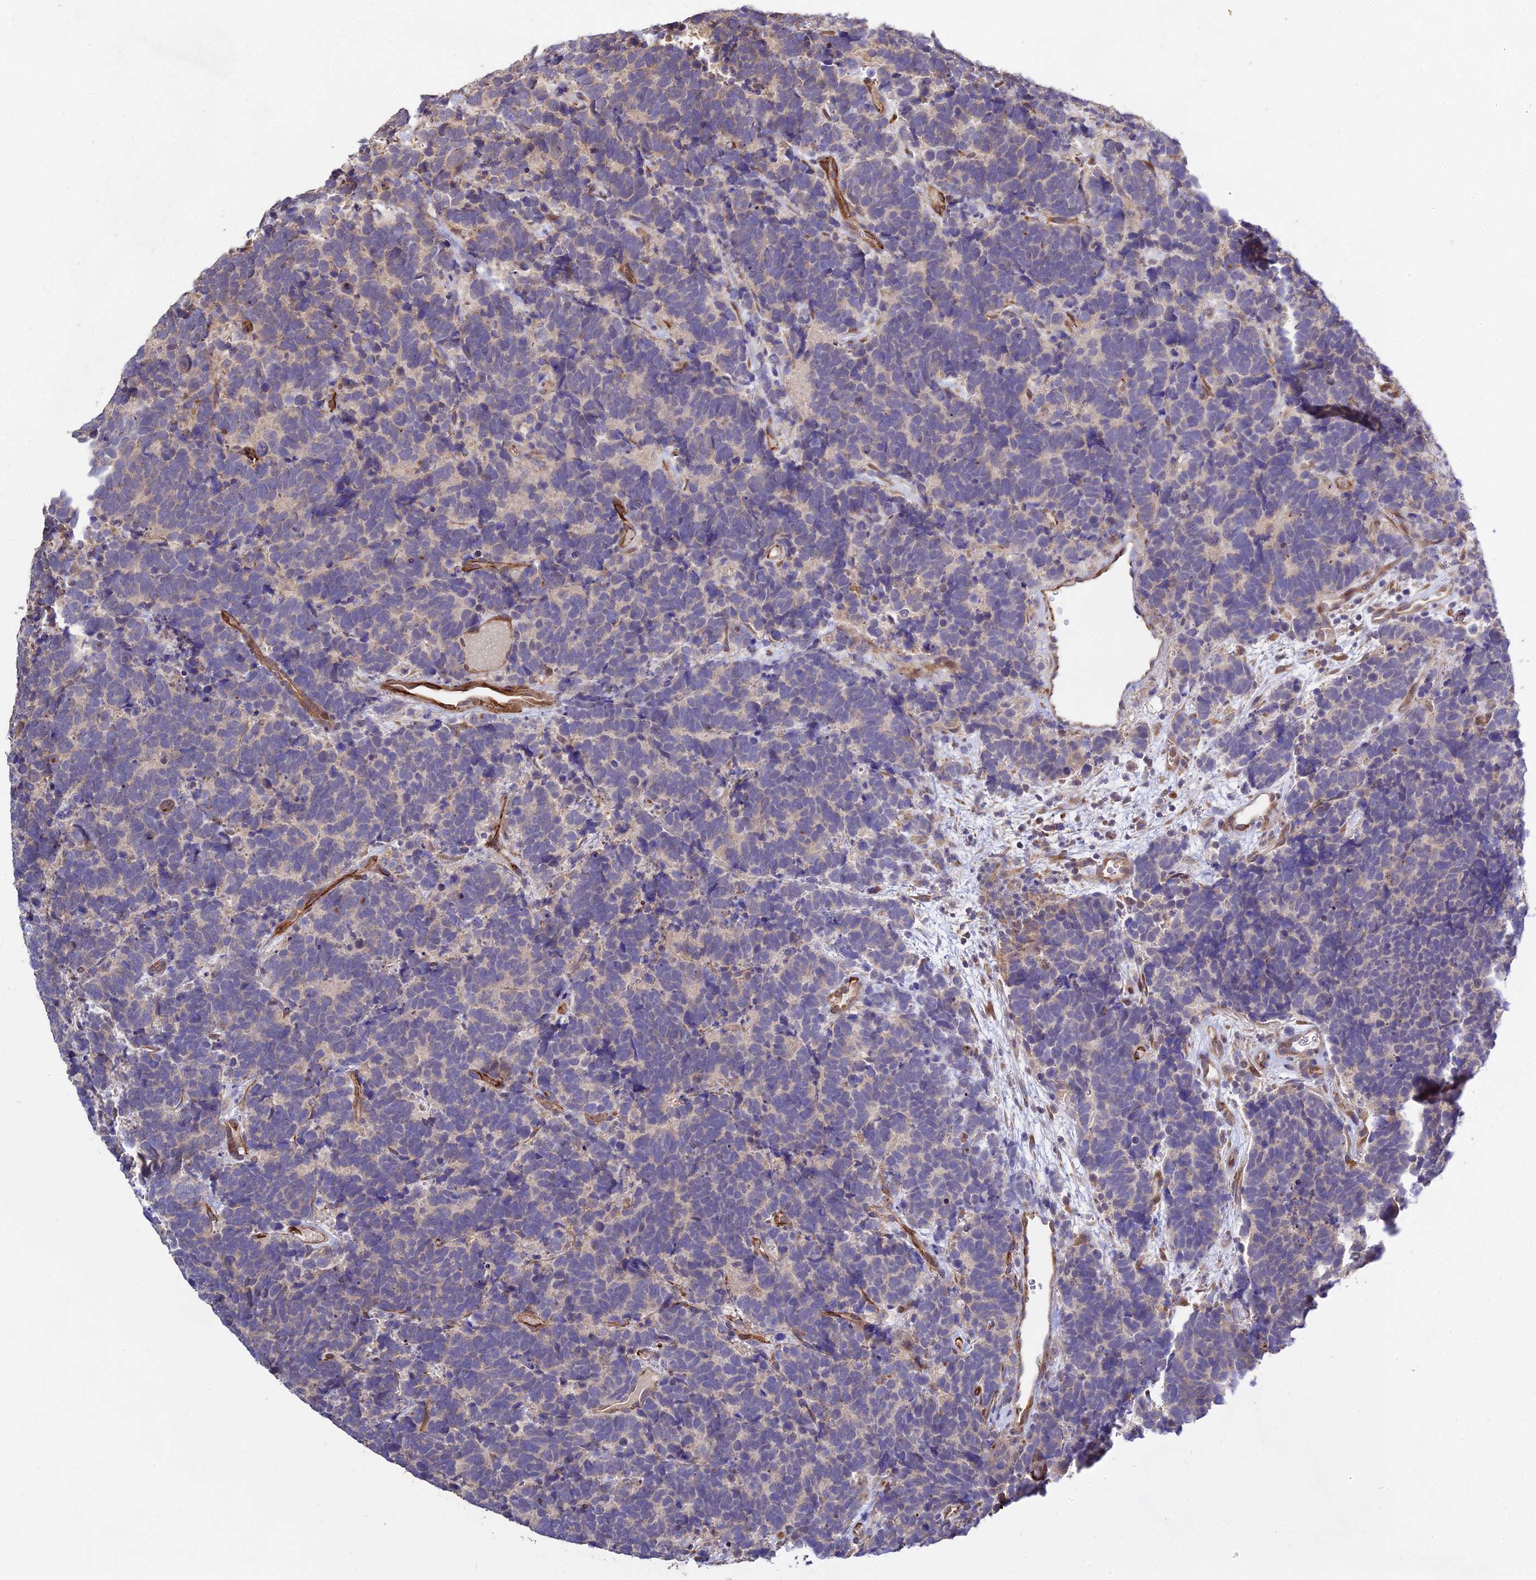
{"staining": {"intensity": "weak", "quantity": "25%-75%", "location": "cytoplasmic/membranous"}, "tissue": "carcinoid", "cell_type": "Tumor cells", "image_type": "cancer", "snomed": [{"axis": "morphology", "description": "Carcinoma, NOS"}, {"axis": "morphology", "description": "Carcinoid, malignant, NOS"}, {"axis": "topography", "description": "Urinary bladder"}], "caption": "Immunohistochemical staining of human carcinoma reveals low levels of weak cytoplasmic/membranous protein expression in approximately 25%-75% of tumor cells.", "gene": "GRTP1", "patient": {"sex": "male", "age": 57}}